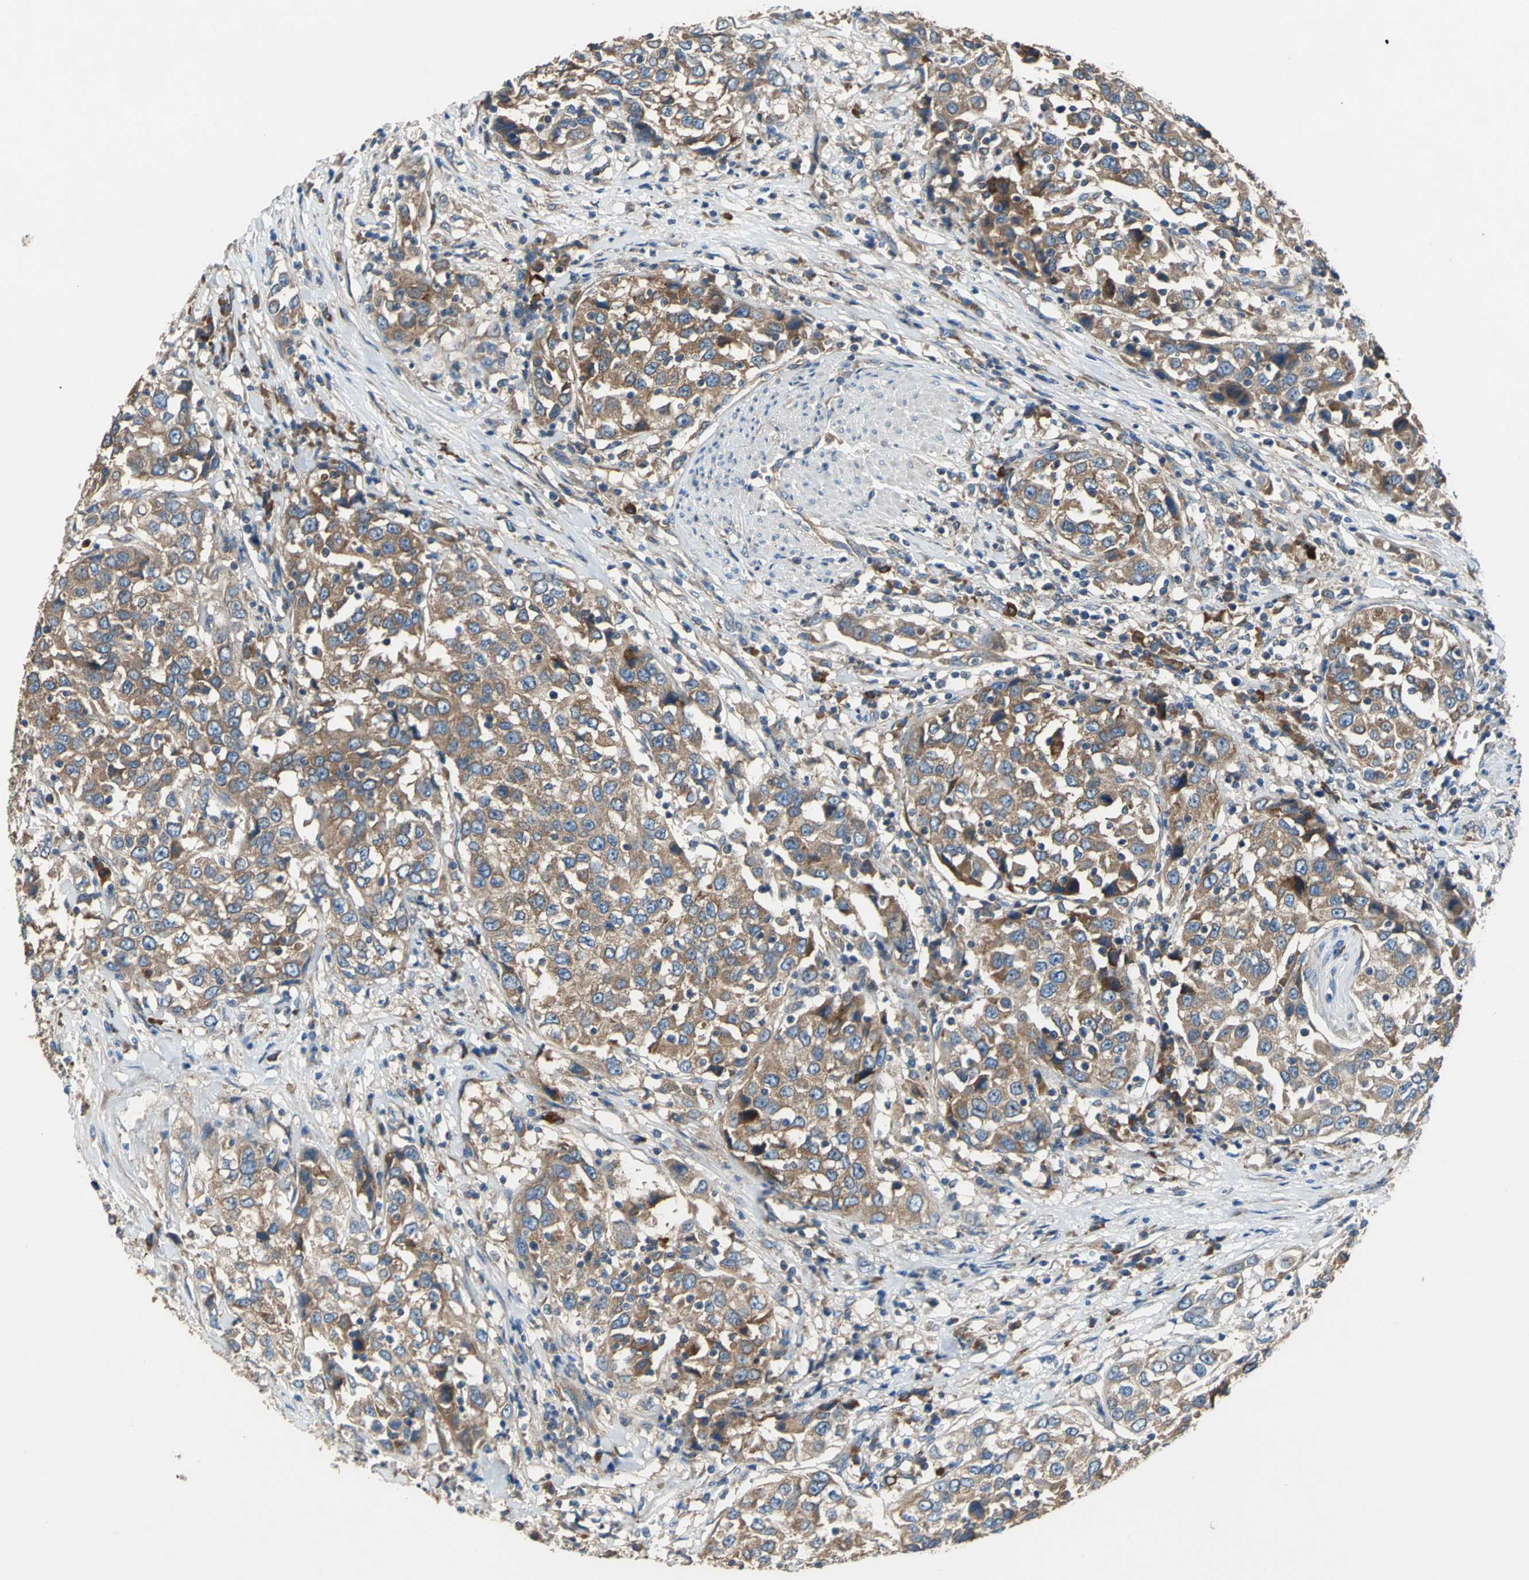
{"staining": {"intensity": "moderate", "quantity": ">75%", "location": "cytoplasmic/membranous"}, "tissue": "urothelial cancer", "cell_type": "Tumor cells", "image_type": "cancer", "snomed": [{"axis": "morphology", "description": "Urothelial carcinoma, High grade"}, {"axis": "topography", "description": "Urinary bladder"}], "caption": "Protein expression analysis of human urothelial cancer reveals moderate cytoplasmic/membranous positivity in approximately >75% of tumor cells.", "gene": "HEPH", "patient": {"sex": "female", "age": 80}}